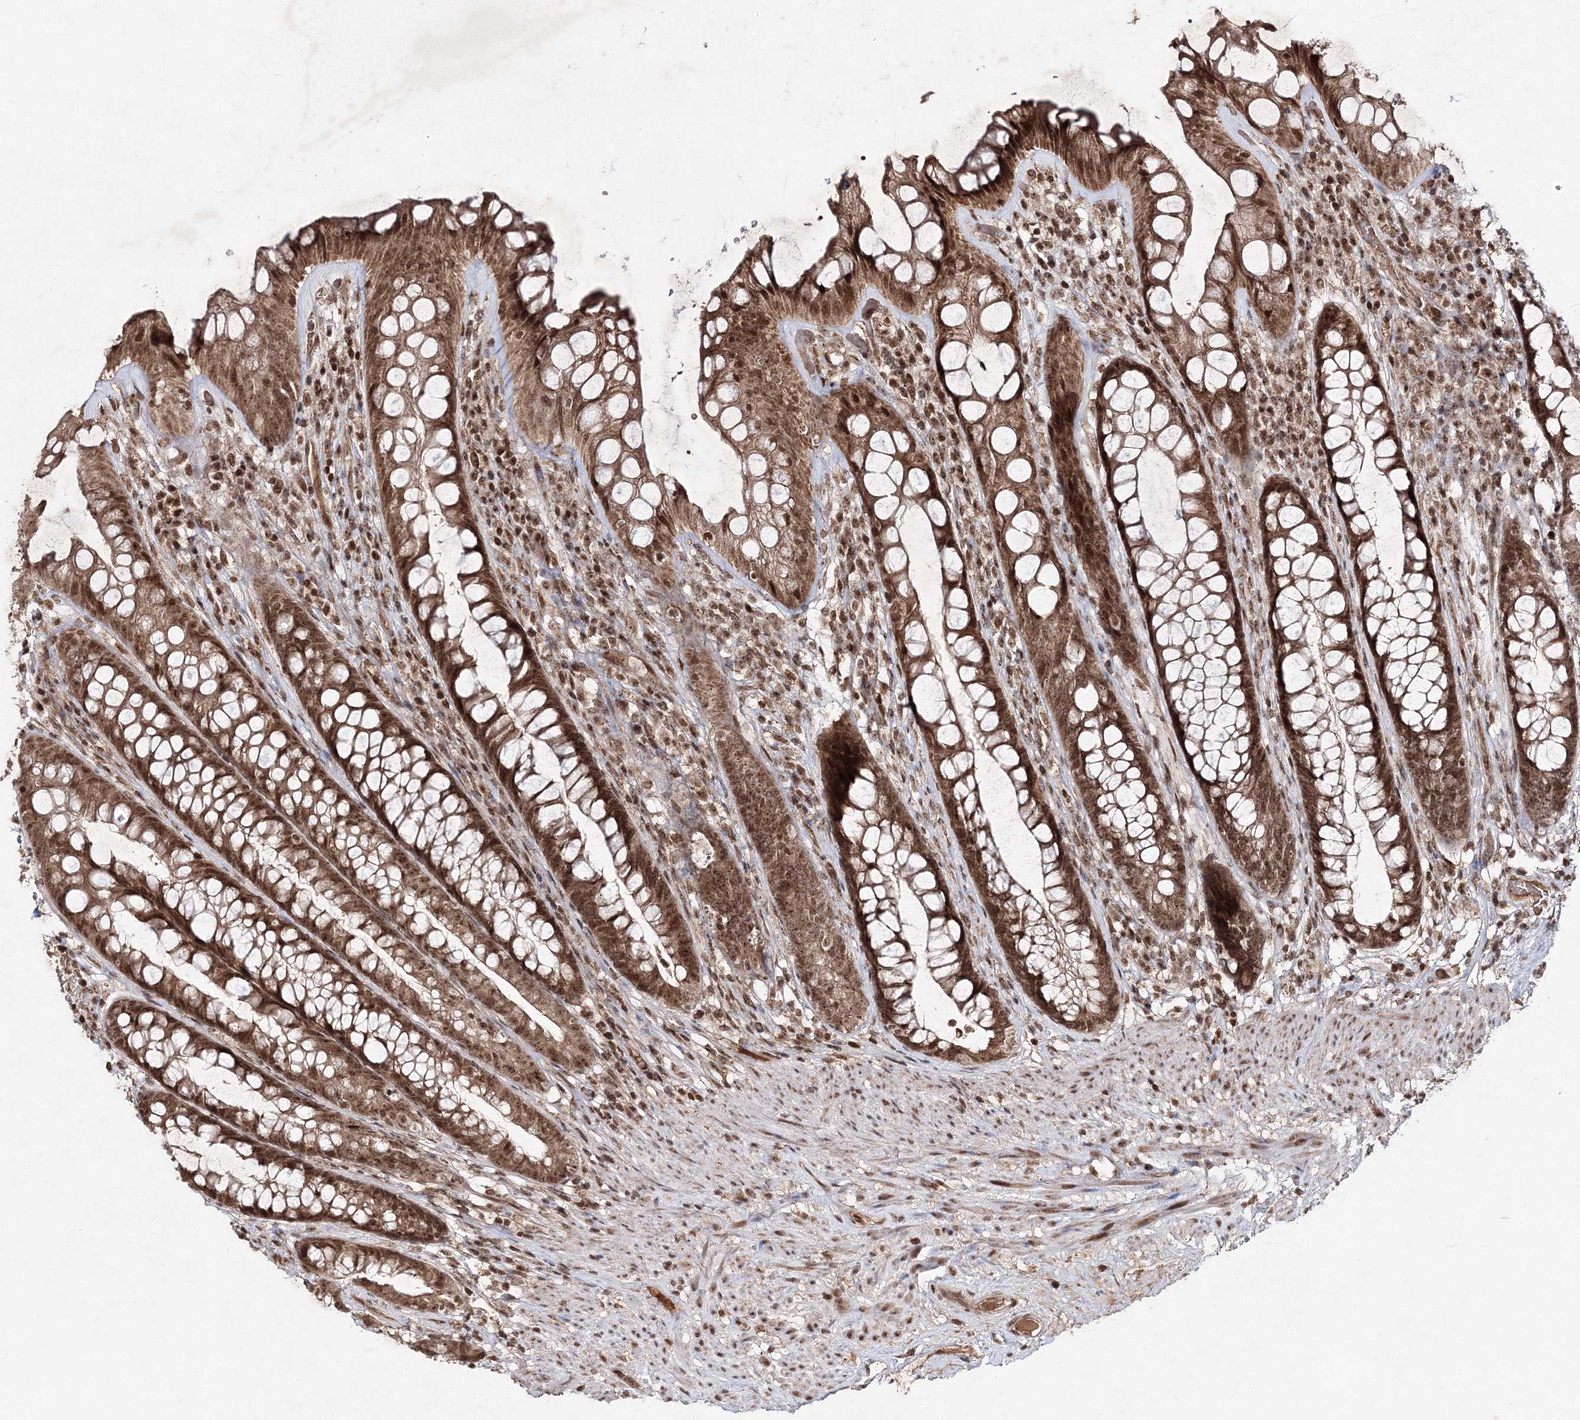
{"staining": {"intensity": "moderate", "quantity": ">75%", "location": "cytoplasmic/membranous,nuclear"}, "tissue": "rectum", "cell_type": "Glandular cells", "image_type": "normal", "snomed": [{"axis": "morphology", "description": "Normal tissue, NOS"}, {"axis": "topography", "description": "Rectum"}], "caption": "Protein staining of normal rectum demonstrates moderate cytoplasmic/membranous,nuclear positivity in approximately >75% of glandular cells. The staining was performed using DAB (3,3'-diaminobenzidine), with brown indicating positive protein expression. Nuclei are stained blue with hematoxylin.", "gene": "CARM1", "patient": {"sex": "male", "age": 74}}